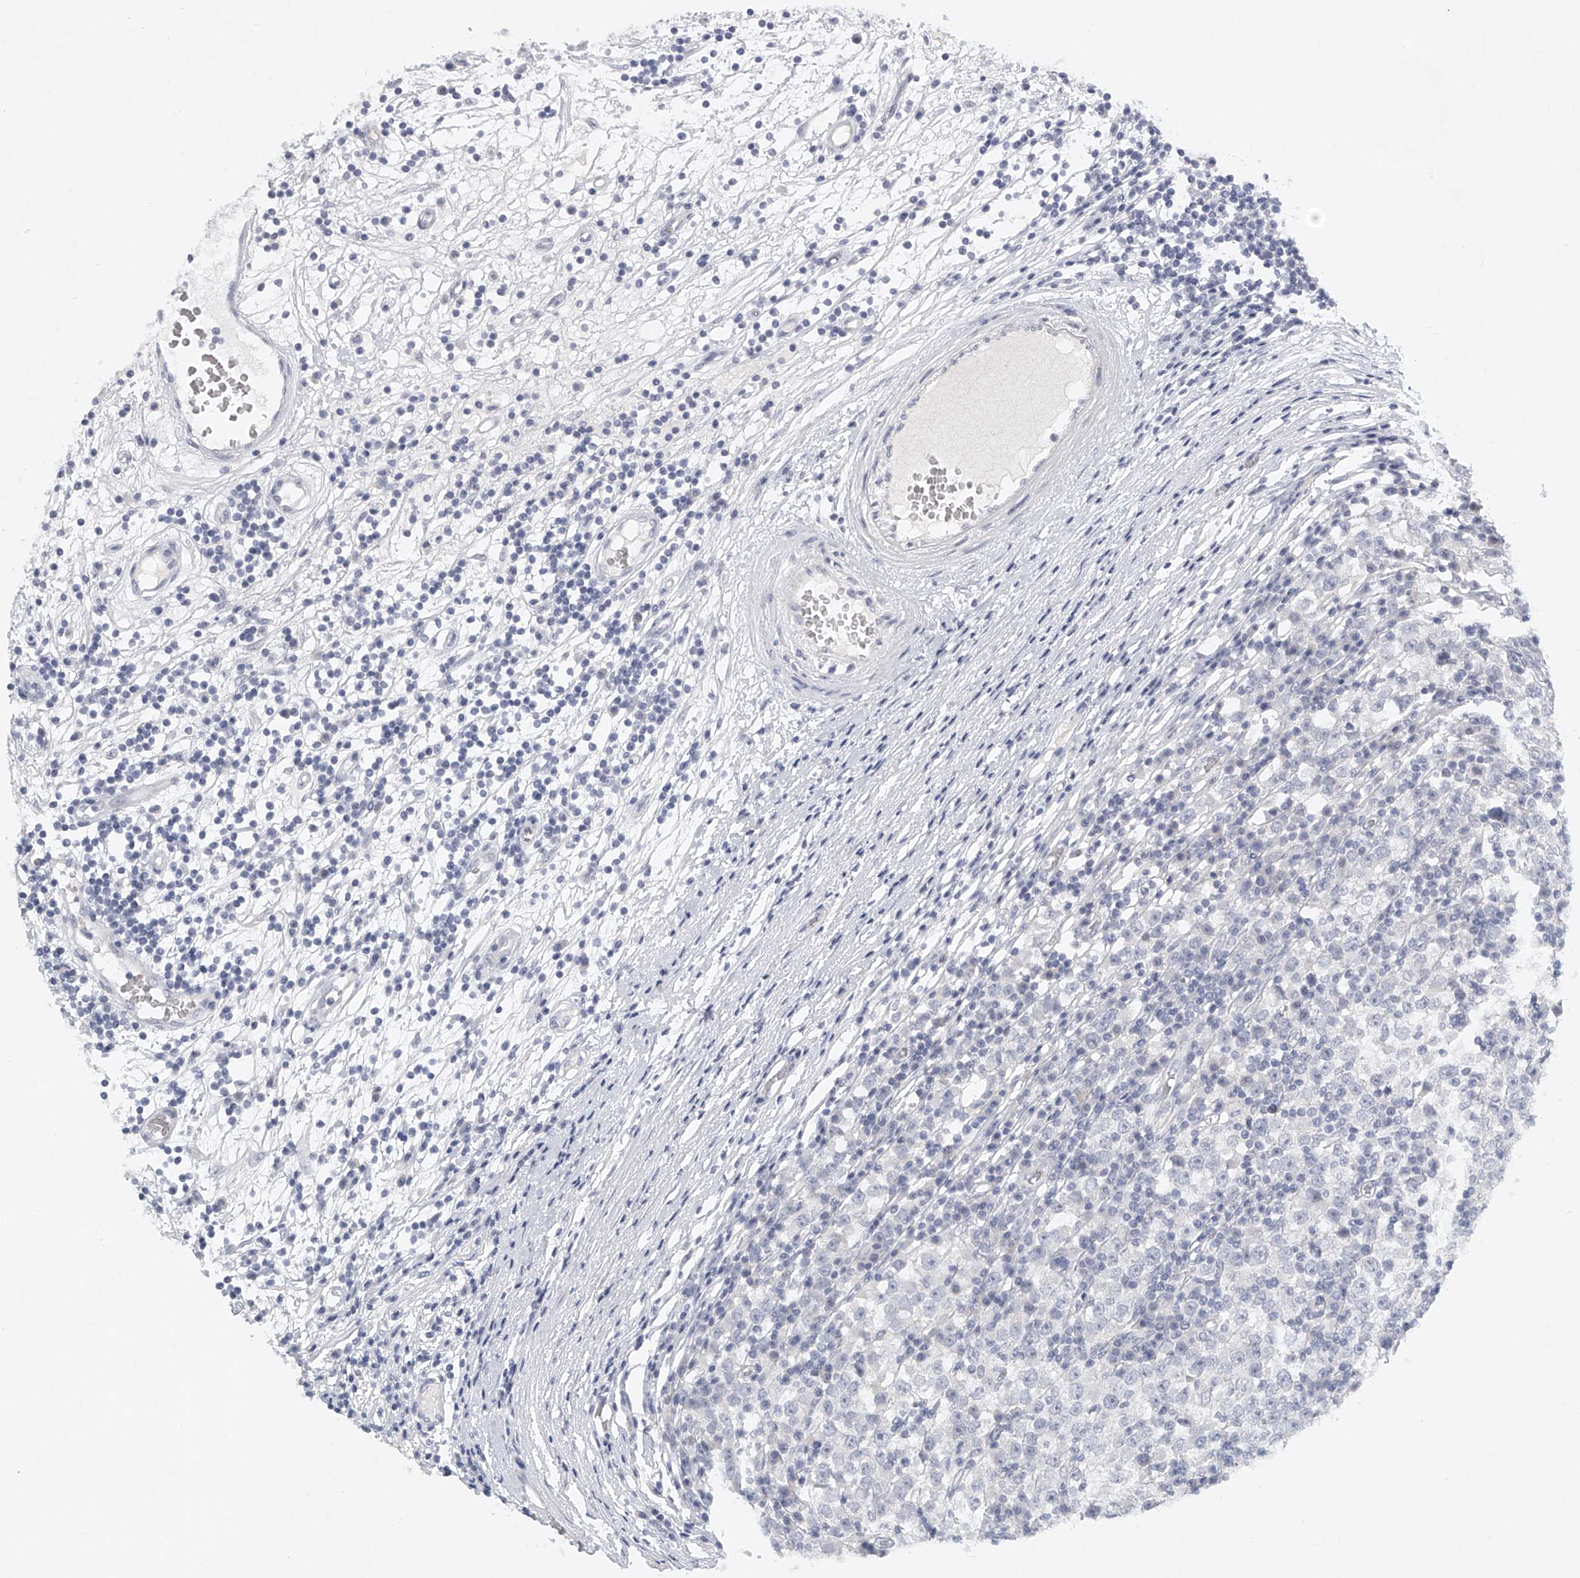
{"staining": {"intensity": "negative", "quantity": "none", "location": "none"}, "tissue": "testis cancer", "cell_type": "Tumor cells", "image_type": "cancer", "snomed": [{"axis": "morphology", "description": "Seminoma, NOS"}, {"axis": "topography", "description": "Testis"}], "caption": "This micrograph is of seminoma (testis) stained with IHC to label a protein in brown with the nuclei are counter-stained blue. There is no positivity in tumor cells.", "gene": "FAT2", "patient": {"sex": "male", "age": 65}}